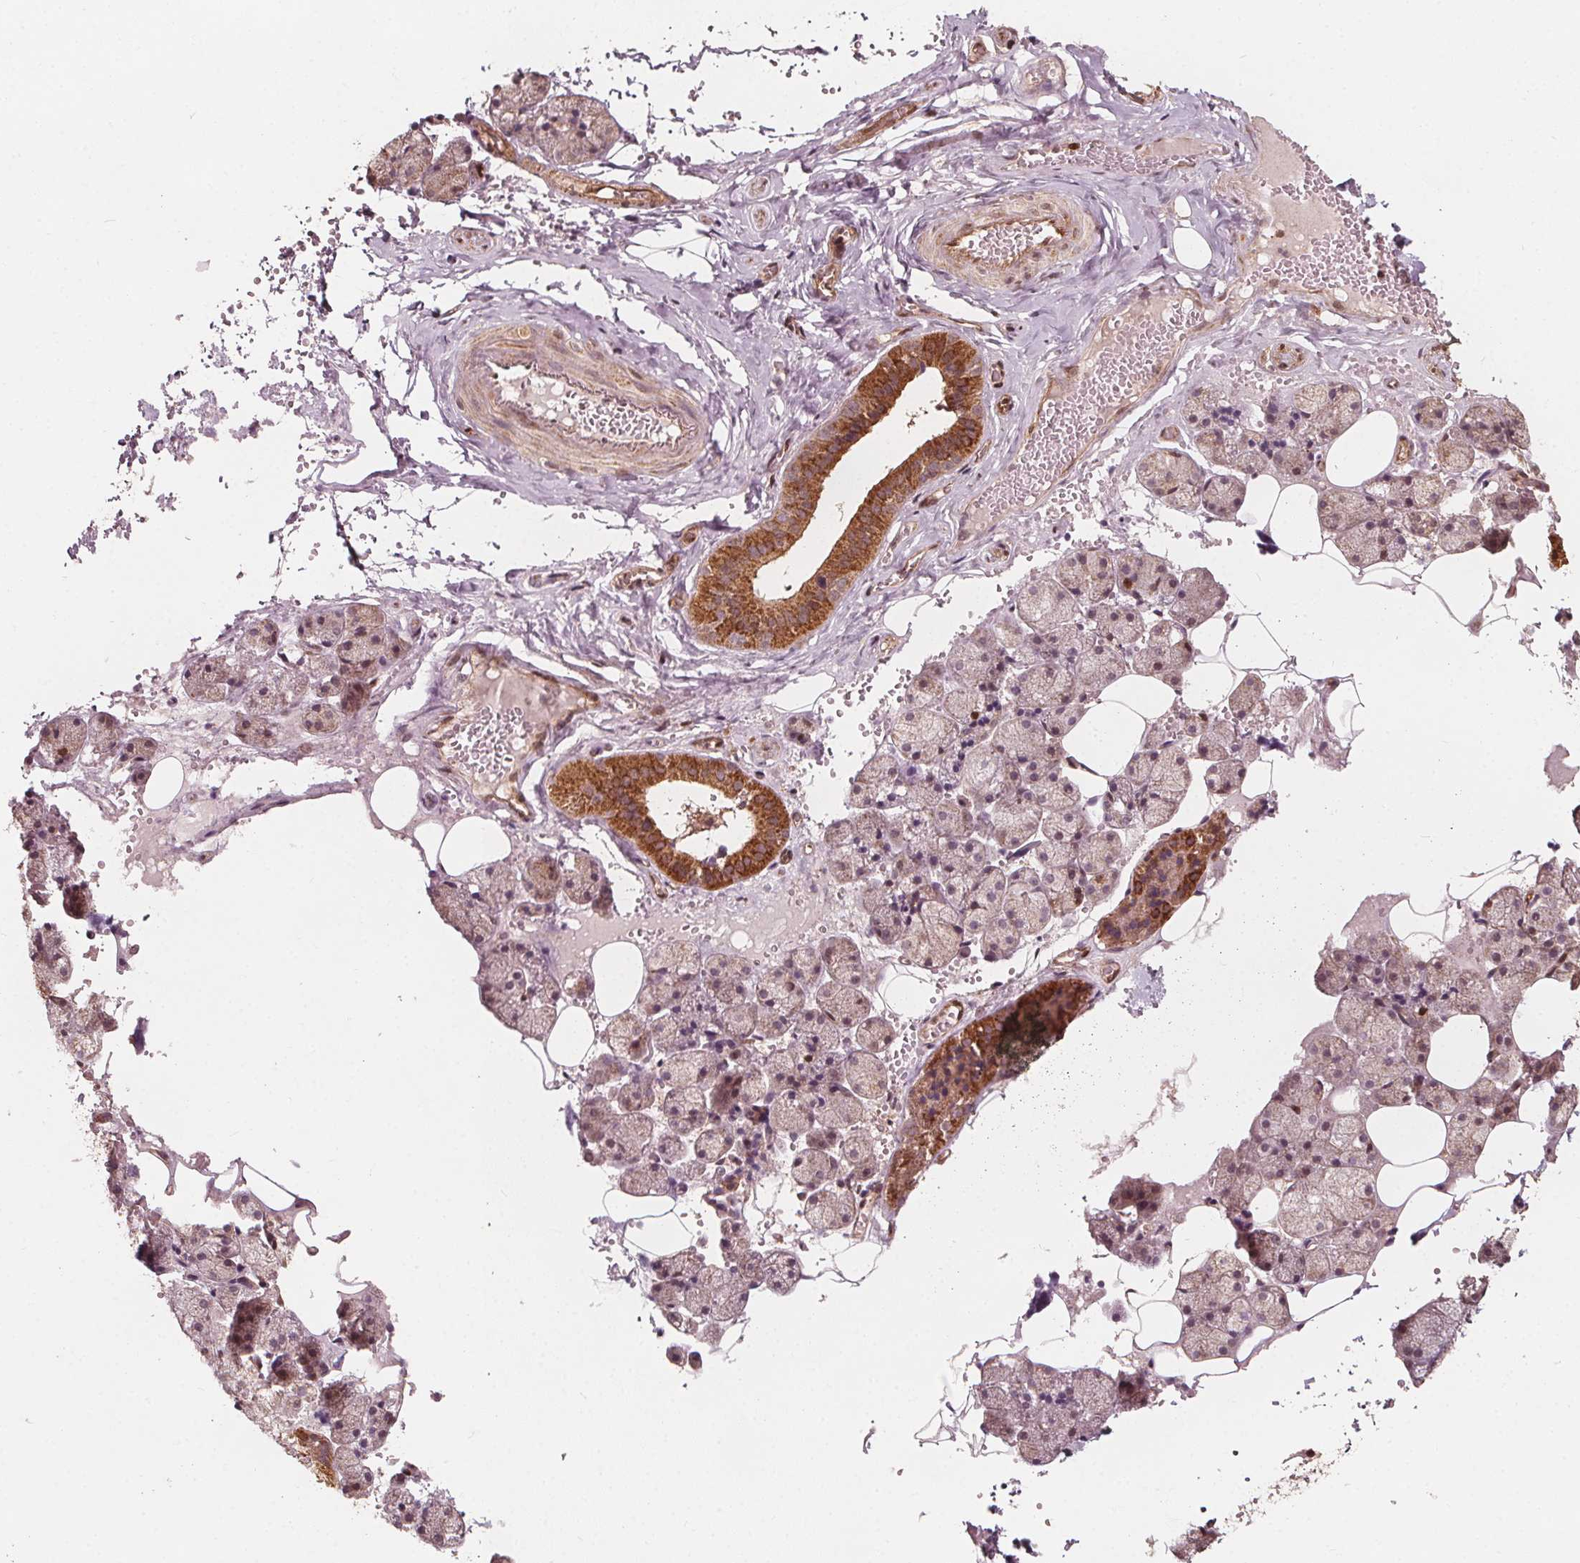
{"staining": {"intensity": "strong", "quantity": "<25%", "location": "cytoplasmic/membranous"}, "tissue": "salivary gland", "cell_type": "Glandular cells", "image_type": "normal", "snomed": [{"axis": "morphology", "description": "Normal tissue, NOS"}, {"axis": "topography", "description": "Salivary gland"}], "caption": "IHC histopathology image of normal salivary gland: salivary gland stained using immunohistochemistry (IHC) reveals medium levels of strong protein expression localized specifically in the cytoplasmic/membranous of glandular cells, appearing as a cytoplasmic/membranous brown color.", "gene": "AIP", "patient": {"sex": "male", "age": 38}}